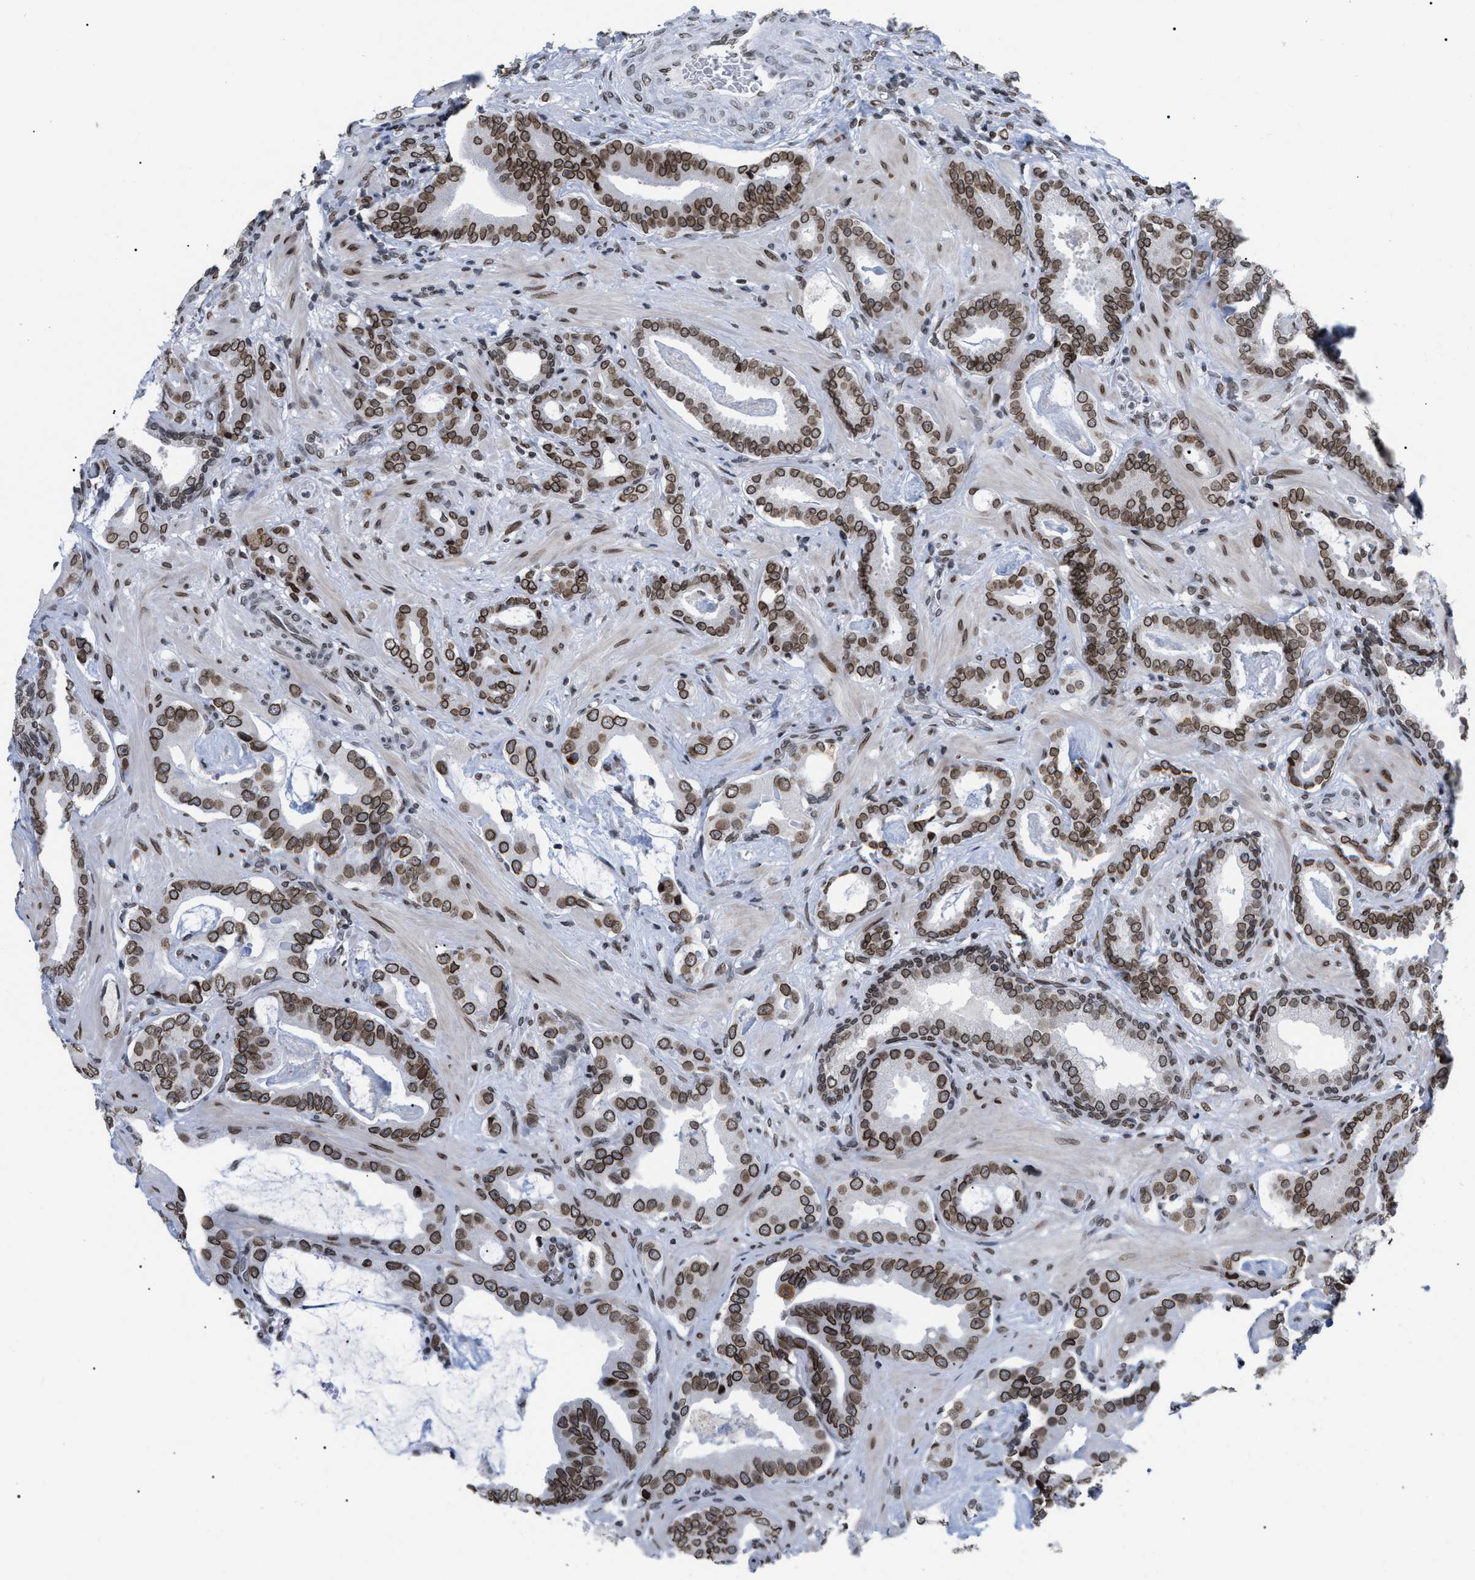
{"staining": {"intensity": "moderate", "quantity": ">75%", "location": "cytoplasmic/membranous,nuclear"}, "tissue": "prostate cancer", "cell_type": "Tumor cells", "image_type": "cancer", "snomed": [{"axis": "morphology", "description": "Adenocarcinoma, Low grade"}, {"axis": "topography", "description": "Prostate"}], "caption": "Immunohistochemistry (IHC) of human prostate cancer (low-grade adenocarcinoma) exhibits medium levels of moderate cytoplasmic/membranous and nuclear staining in about >75% of tumor cells.", "gene": "TPR", "patient": {"sex": "male", "age": 53}}